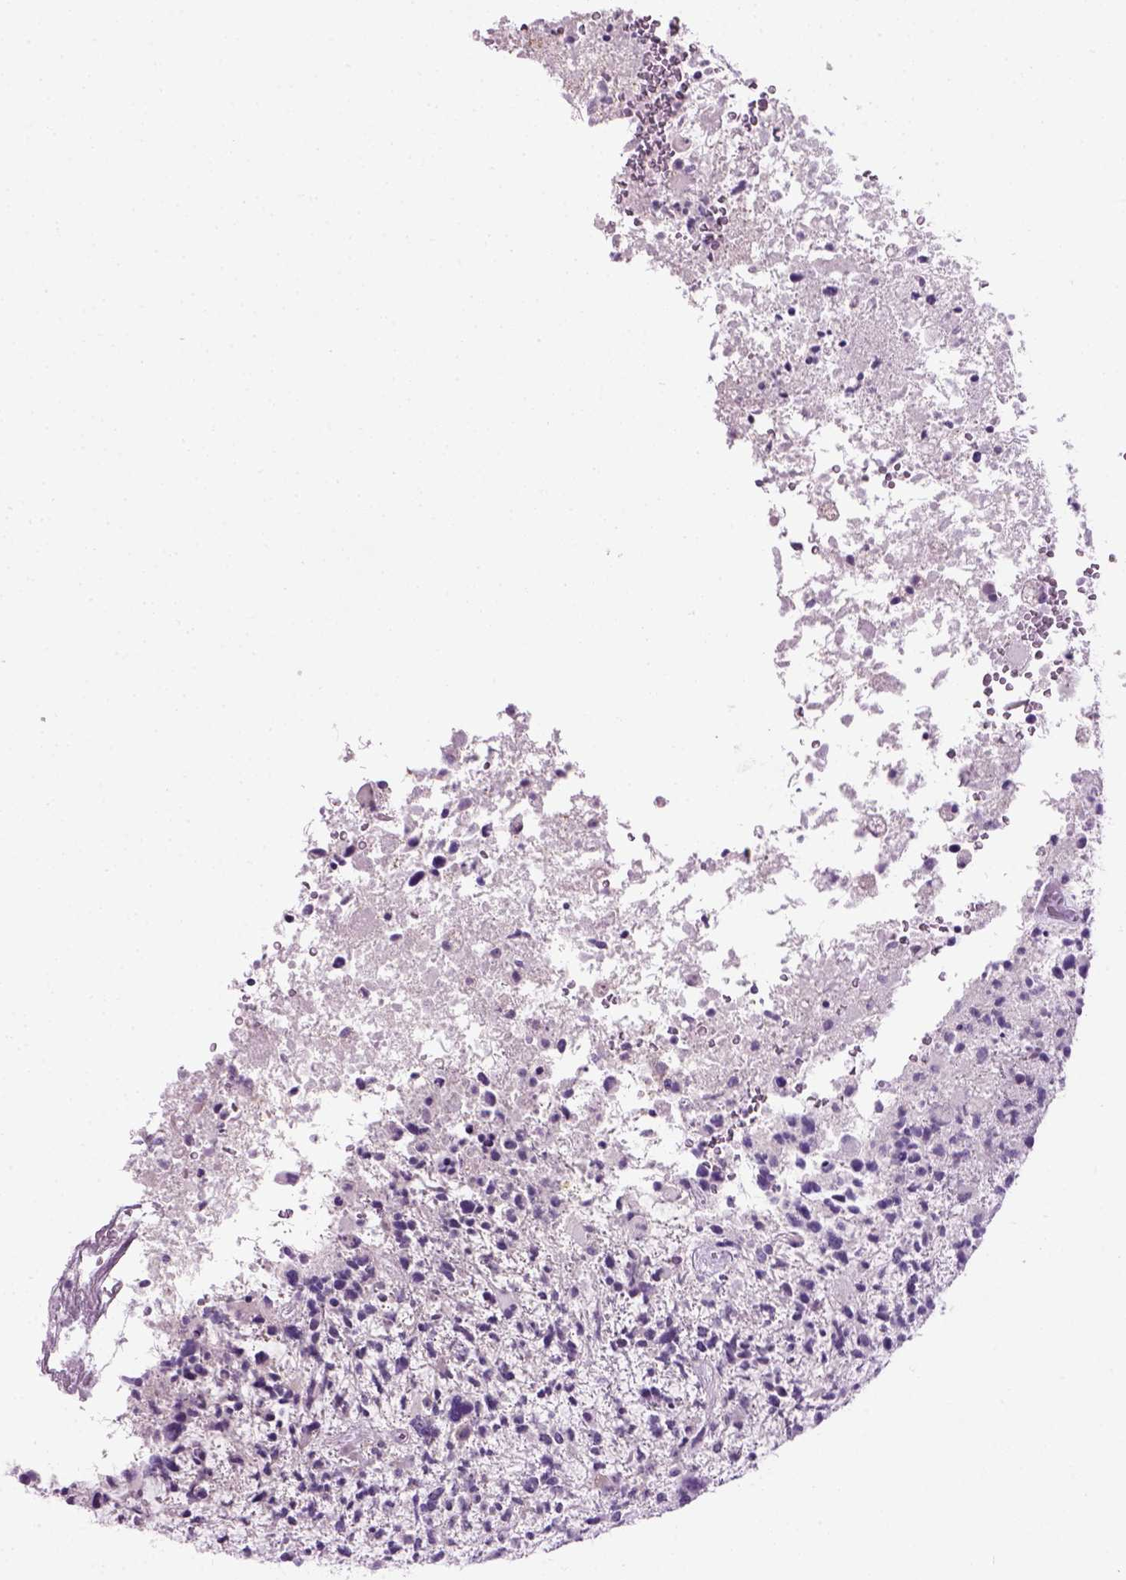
{"staining": {"intensity": "negative", "quantity": "none", "location": "none"}, "tissue": "glioma", "cell_type": "Tumor cells", "image_type": "cancer", "snomed": [{"axis": "morphology", "description": "Glioma, malignant, High grade"}, {"axis": "topography", "description": "Brain"}], "caption": "Immunohistochemistry histopathology image of neoplastic tissue: human high-grade glioma (malignant) stained with DAB (3,3'-diaminobenzidine) displays no significant protein expression in tumor cells. (DAB immunohistochemistry visualized using brightfield microscopy, high magnification).", "gene": "GABRB2", "patient": {"sex": "female", "age": 71}}